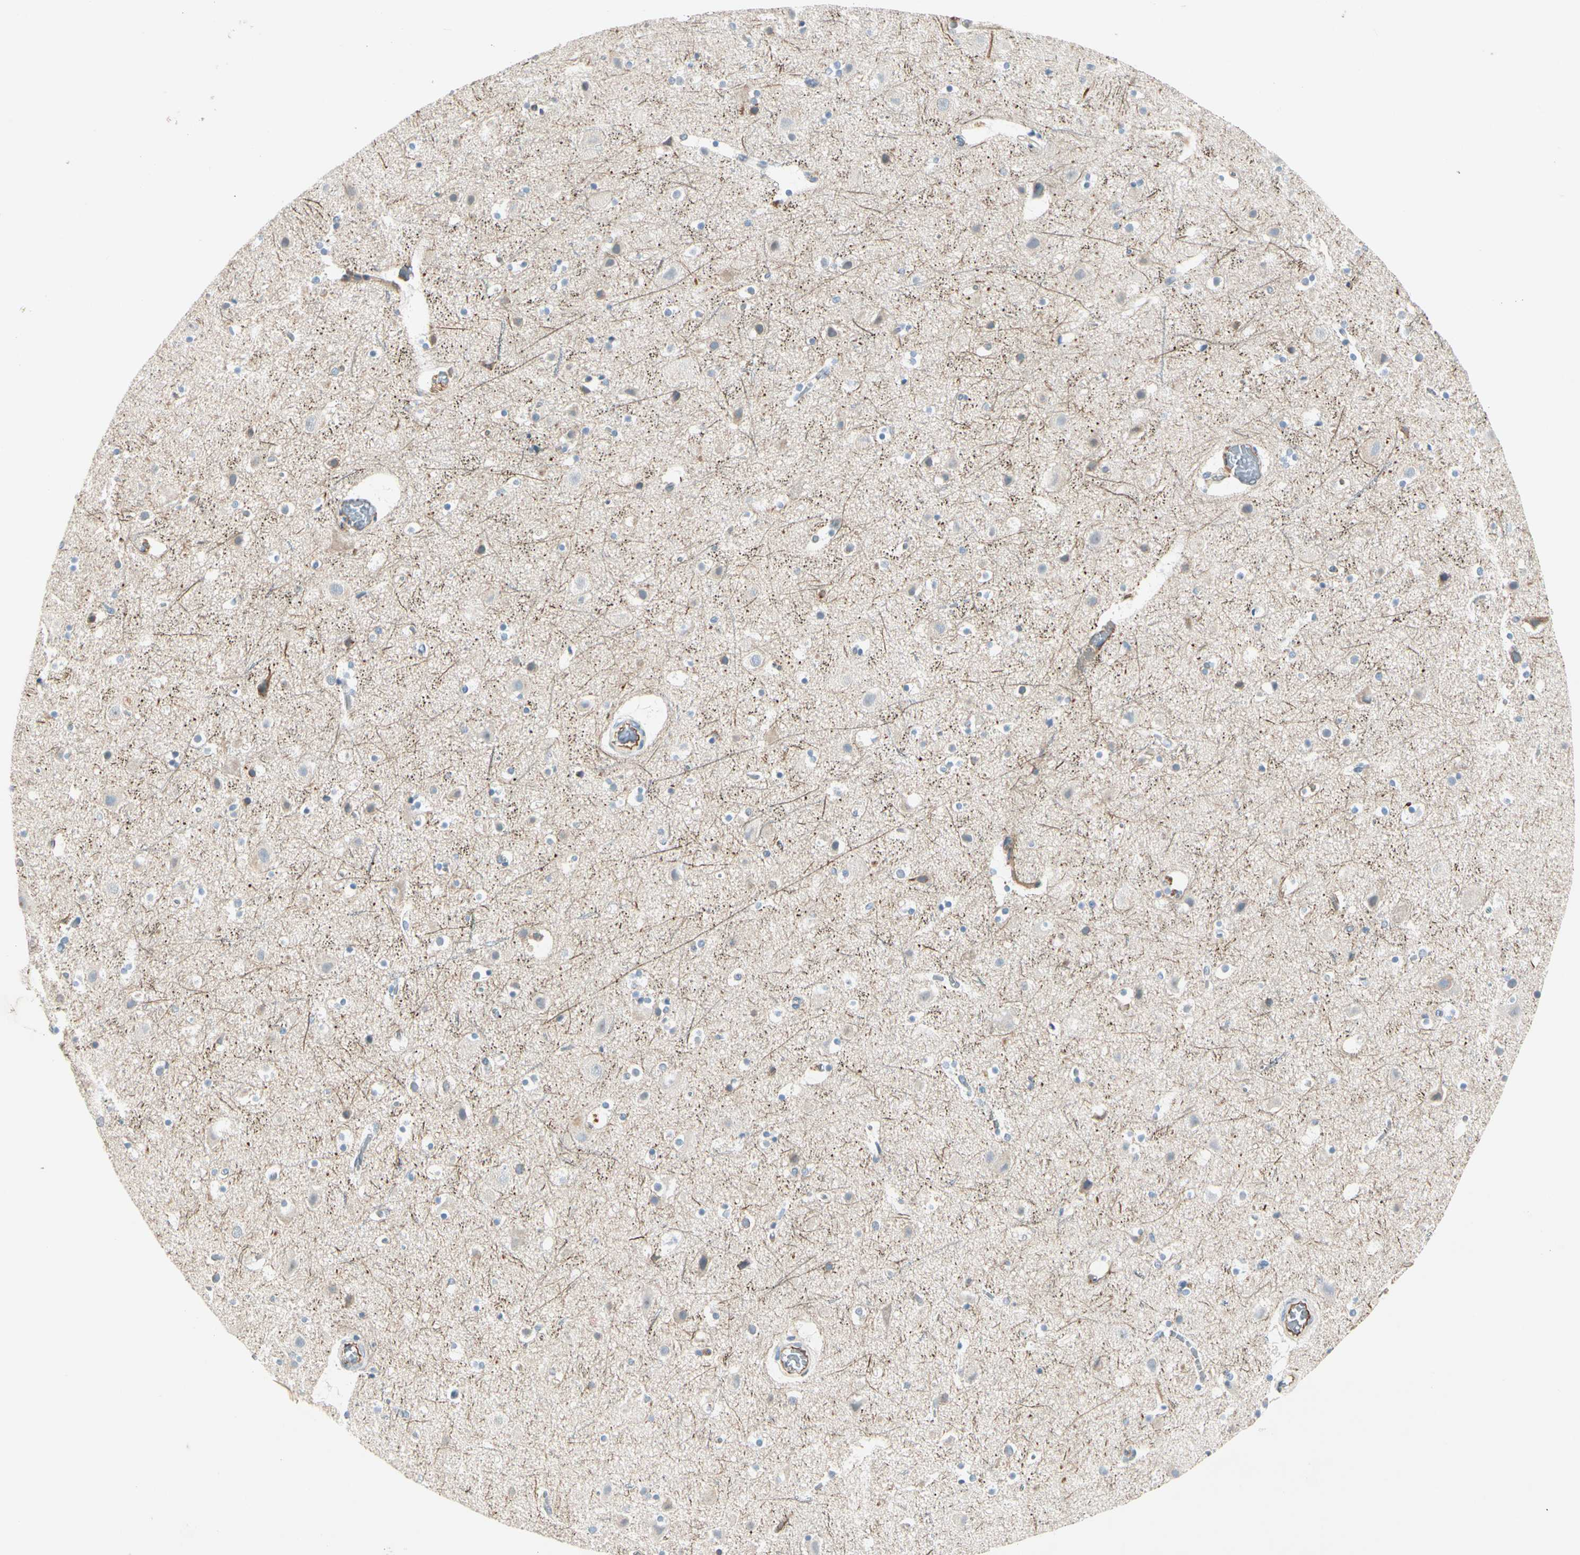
{"staining": {"intensity": "moderate", "quantity": "<25%", "location": "cytoplasmic/membranous"}, "tissue": "cerebral cortex", "cell_type": "Endothelial cells", "image_type": "normal", "snomed": [{"axis": "morphology", "description": "Normal tissue, NOS"}, {"axis": "topography", "description": "Cerebral cortex"}], "caption": "Human cerebral cortex stained with a brown dye demonstrates moderate cytoplasmic/membranous positive positivity in approximately <25% of endothelial cells.", "gene": "CD93", "patient": {"sex": "male", "age": 45}}